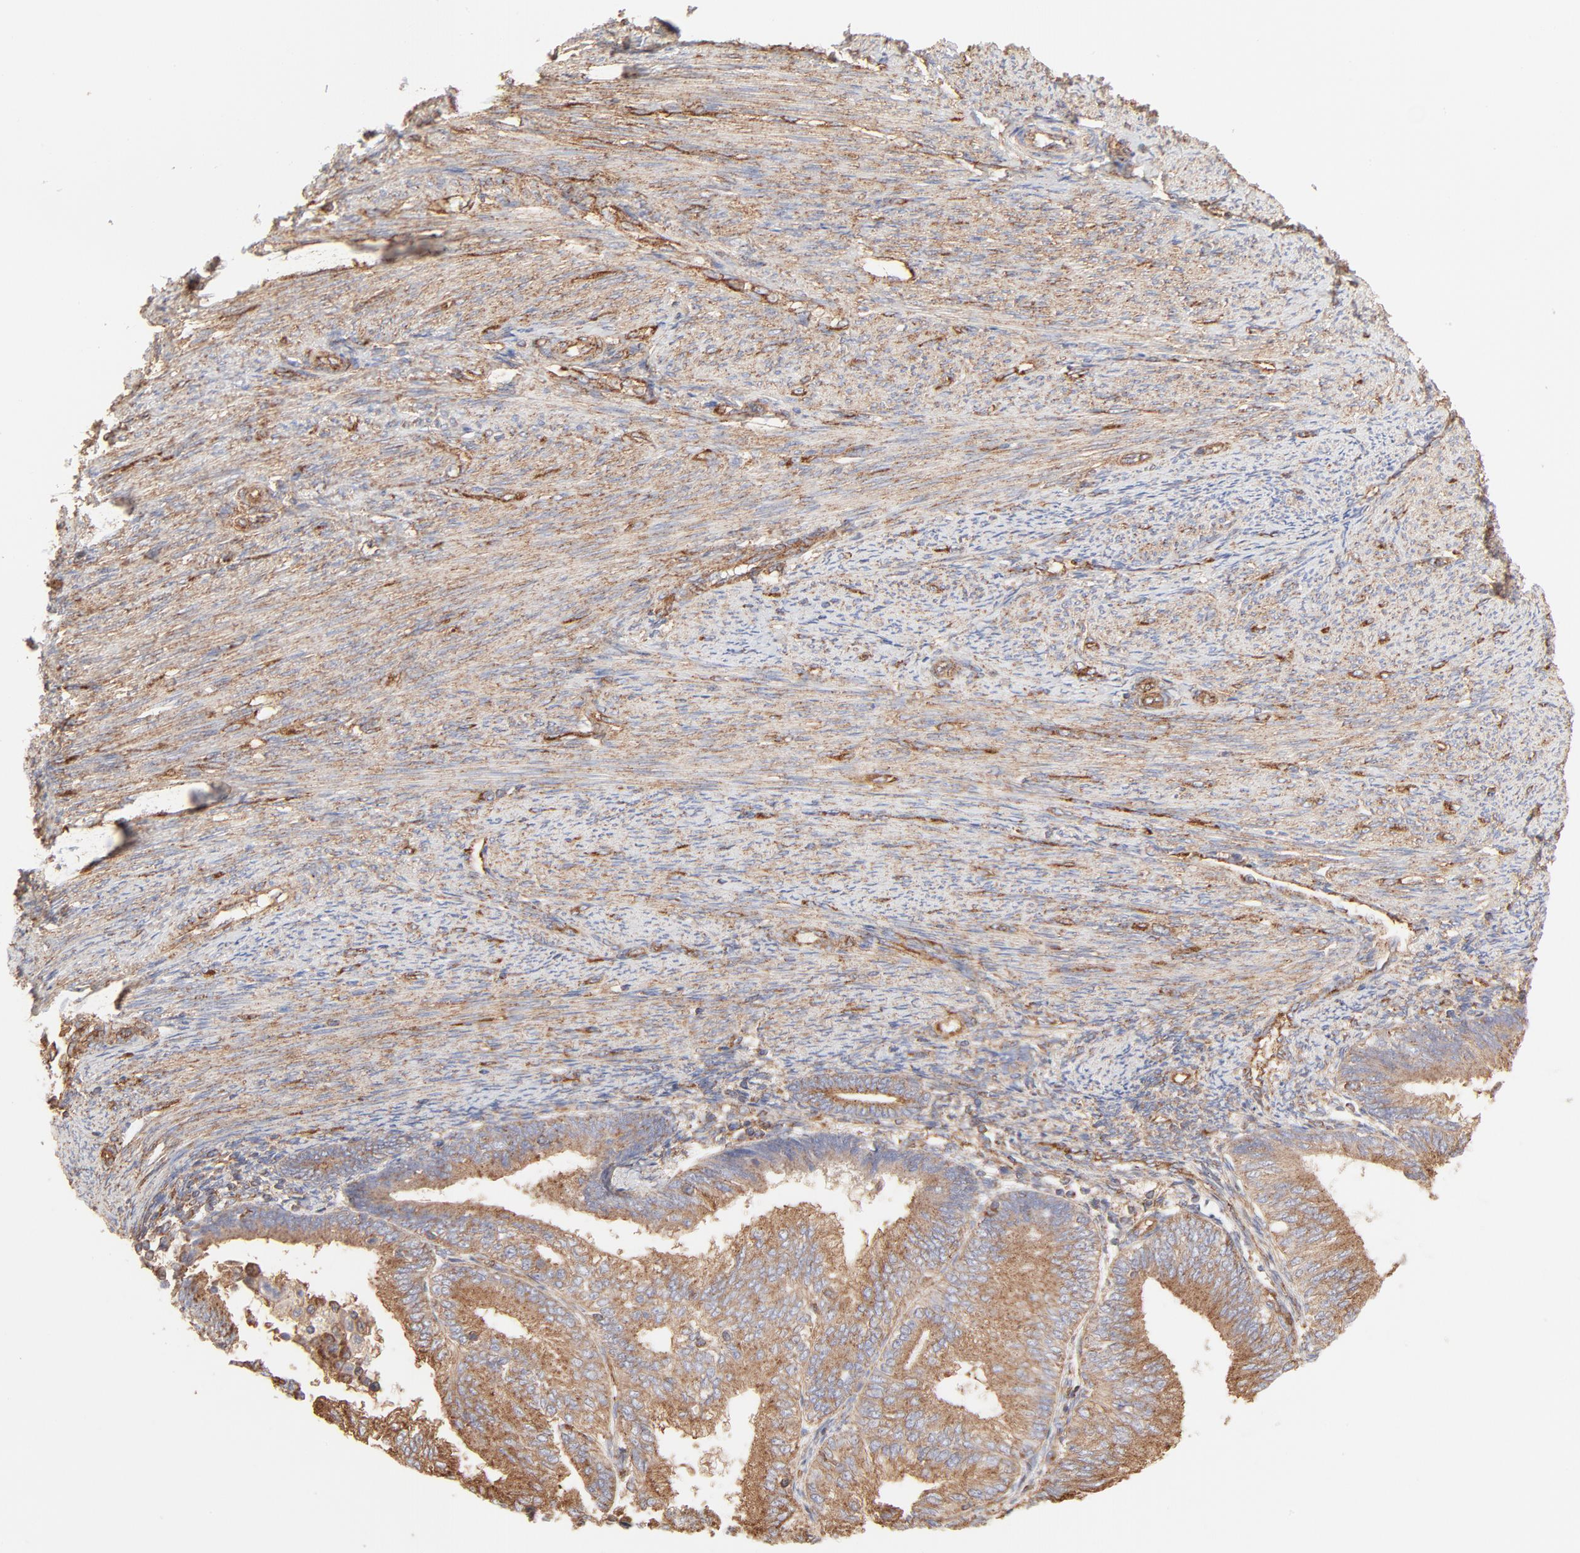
{"staining": {"intensity": "moderate", "quantity": ">75%", "location": "cytoplasmic/membranous"}, "tissue": "endometrial cancer", "cell_type": "Tumor cells", "image_type": "cancer", "snomed": [{"axis": "morphology", "description": "Adenocarcinoma, NOS"}, {"axis": "topography", "description": "Endometrium"}], "caption": "Endometrial cancer was stained to show a protein in brown. There is medium levels of moderate cytoplasmic/membranous positivity in about >75% of tumor cells.", "gene": "CLTB", "patient": {"sex": "female", "age": 55}}